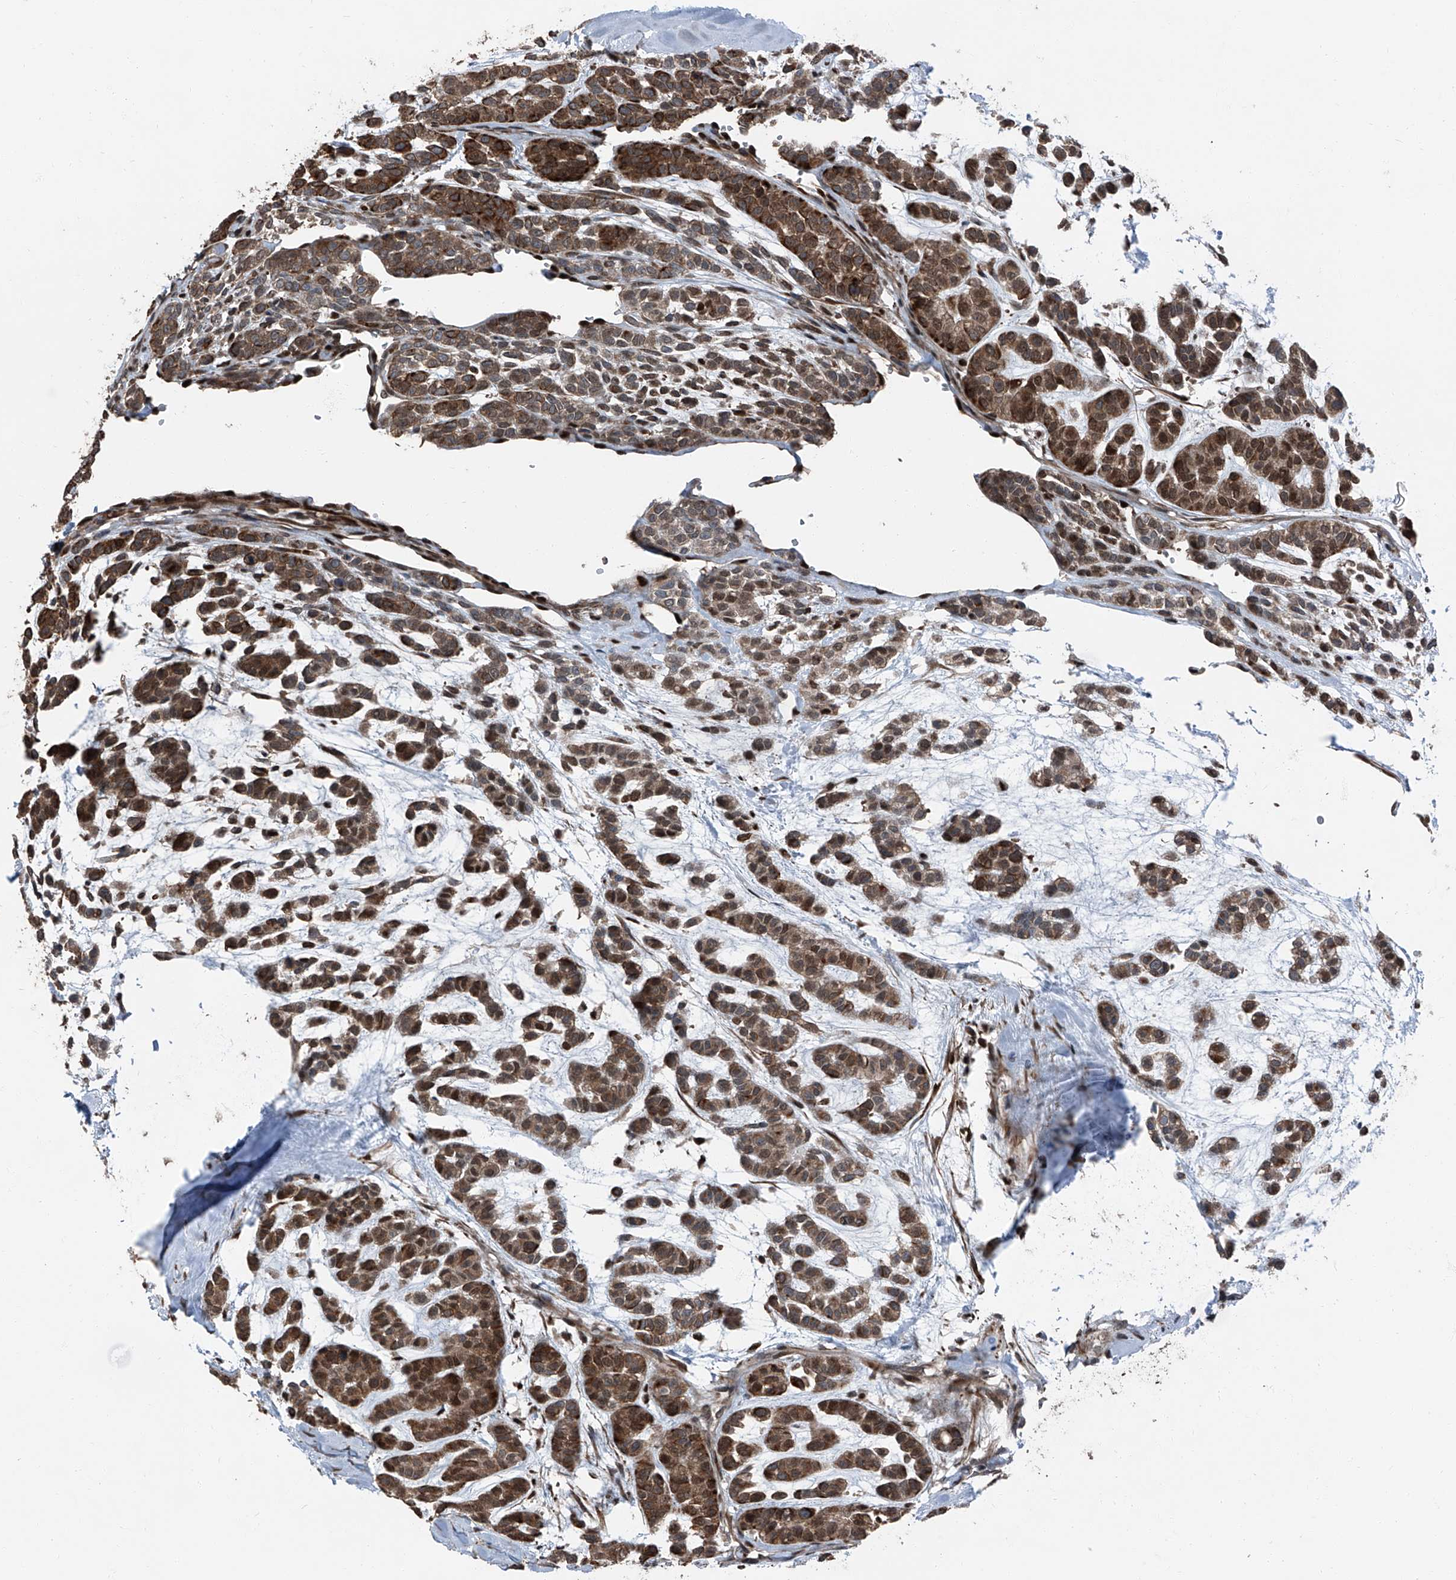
{"staining": {"intensity": "moderate", "quantity": ">75%", "location": "cytoplasmic/membranous"}, "tissue": "head and neck cancer", "cell_type": "Tumor cells", "image_type": "cancer", "snomed": [{"axis": "morphology", "description": "Adenocarcinoma, NOS"}, {"axis": "morphology", "description": "Adenoma, NOS"}, {"axis": "topography", "description": "Head-Neck"}], "caption": "A brown stain highlights moderate cytoplasmic/membranous positivity of a protein in head and neck cancer (adenoma) tumor cells. (DAB (3,3'-diaminobenzidine) IHC, brown staining for protein, blue staining for nuclei).", "gene": "FKBP5", "patient": {"sex": "female", "age": 55}}